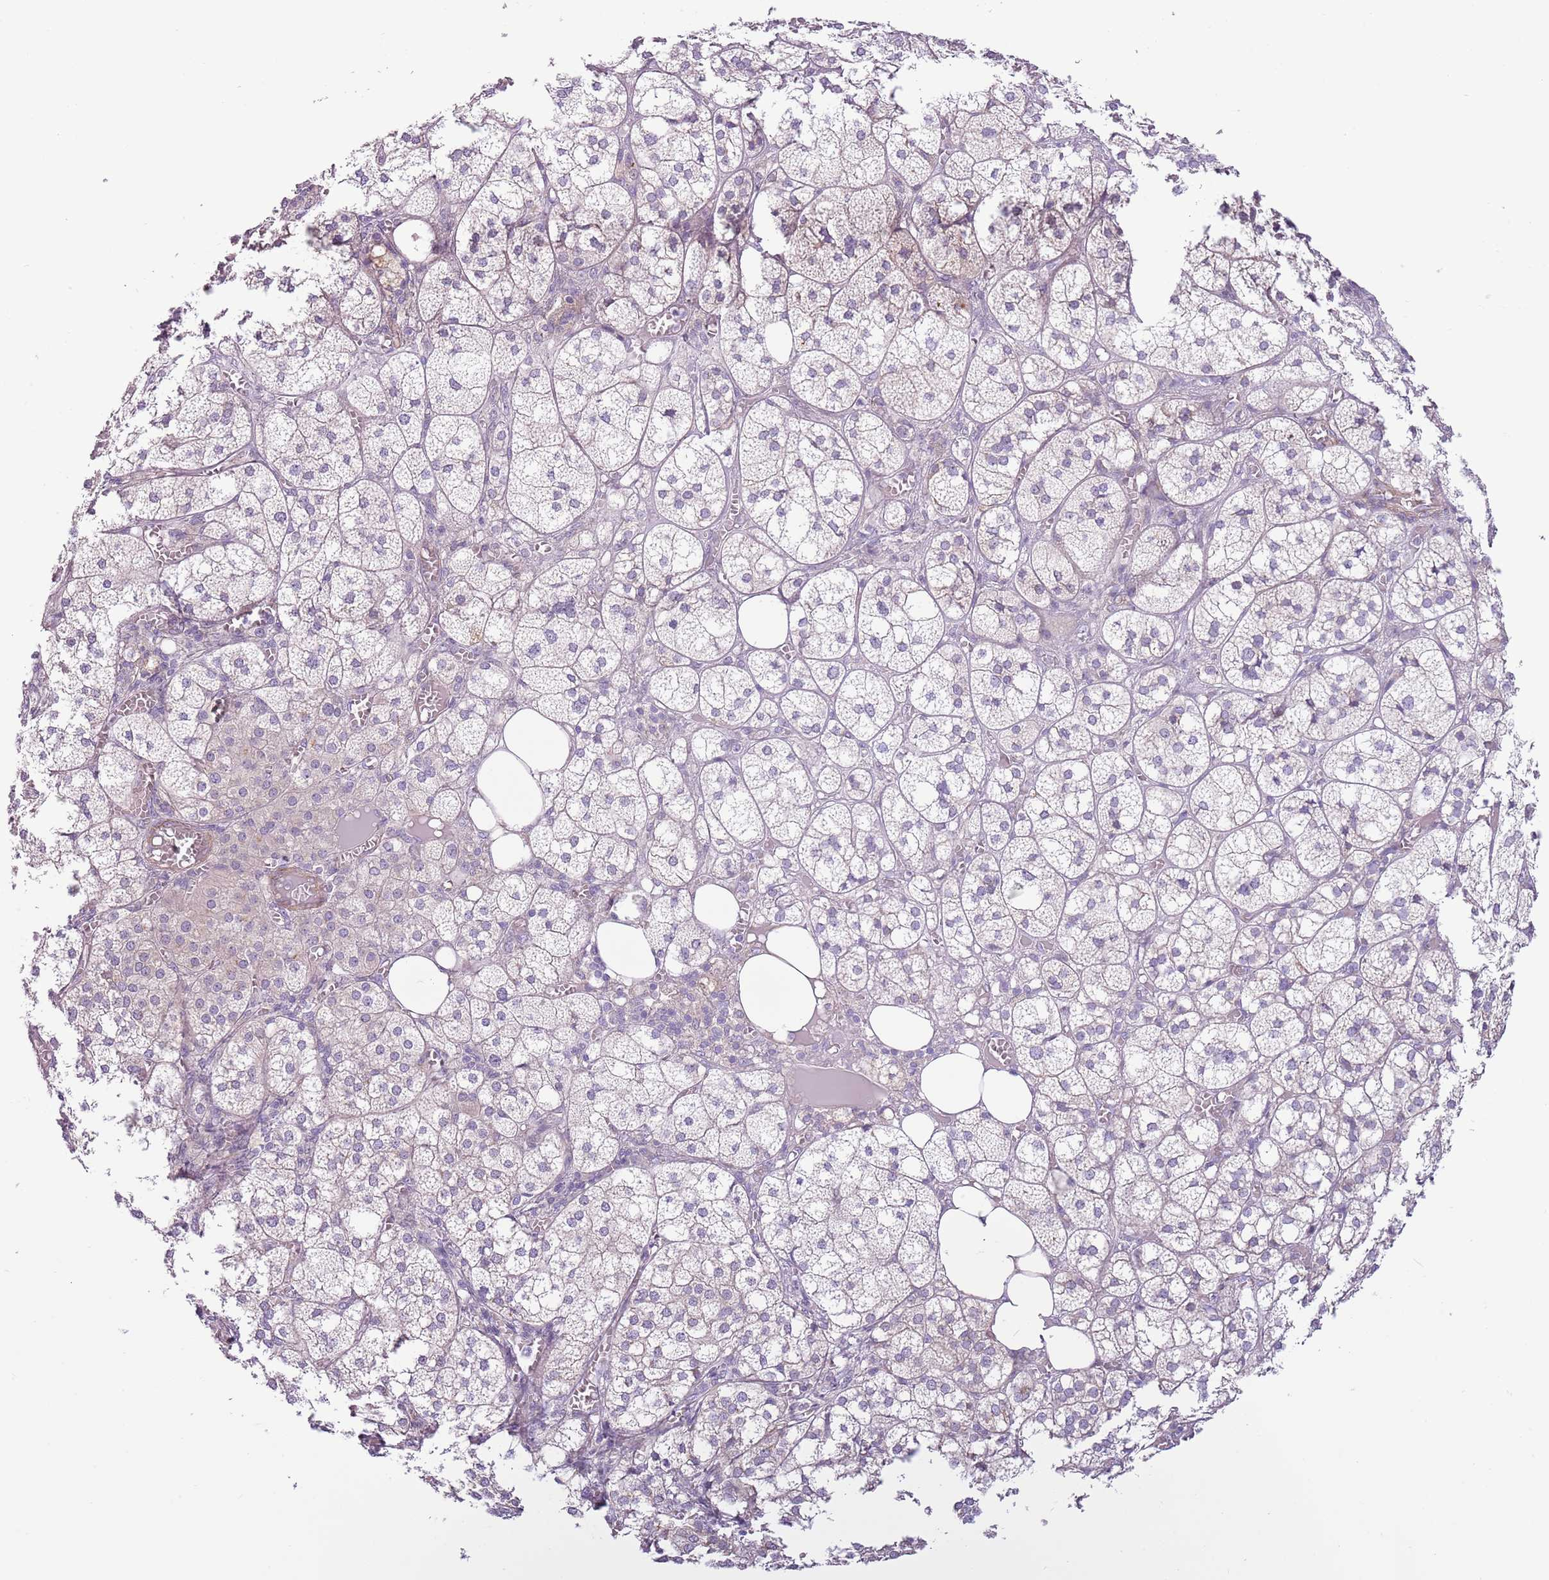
{"staining": {"intensity": "negative", "quantity": "none", "location": "none"}, "tissue": "adrenal gland", "cell_type": "Glandular cells", "image_type": "normal", "snomed": [{"axis": "morphology", "description": "Normal tissue, NOS"}, {"axis": "topography", "description": "Adrenal gland"}], "caption": "DAB (3,3'-diaminobenzidine) immunohistochemical staining of benign adrenal gland reveals no significant staining in glandular cells.", "gene": "MRO", "patient": {"sex": "female", "age": 61}}